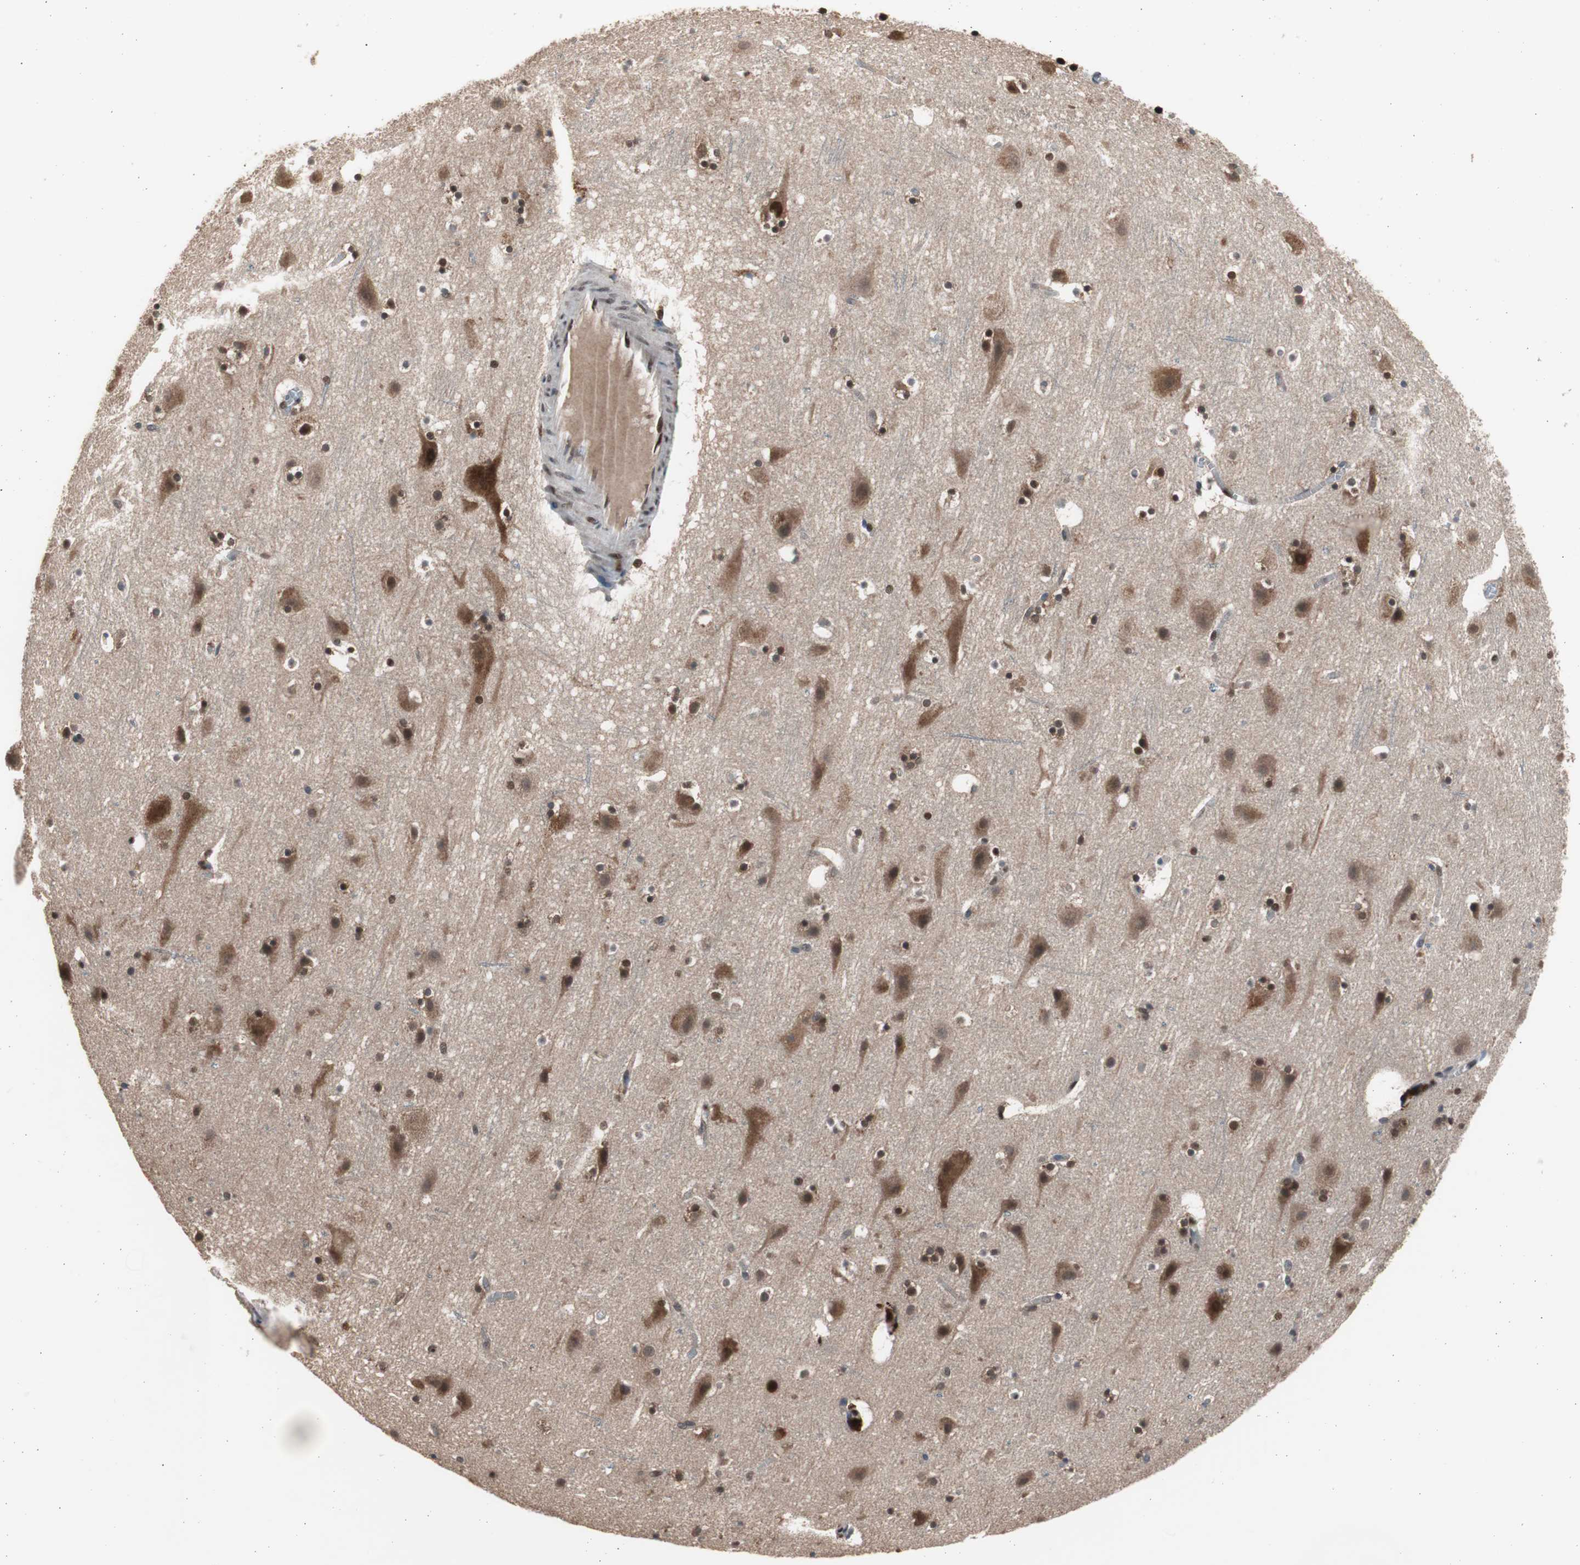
{"staining": {"intensity": "negative", "quantity": "none", "location": "none"}, "tissue": "cerebral cortex", "cell_type": "Endothelial cells", "image_type": "normal", "snomed": [{"axis": "morphology", "description": "Normal tissue, NOS"}, {"axis": "topography", "description": "Cerebral cortex"}], "caption": "There is no significant positivity in endothelial cells of cerebral cortex. (Stains: DAB immunohistochemistry with hematoxylin counter stain, Microscopy: brightfield microscopy at high magnification).", "gene": "RPA1", "patient": {"sex": "male", "age": 45}}